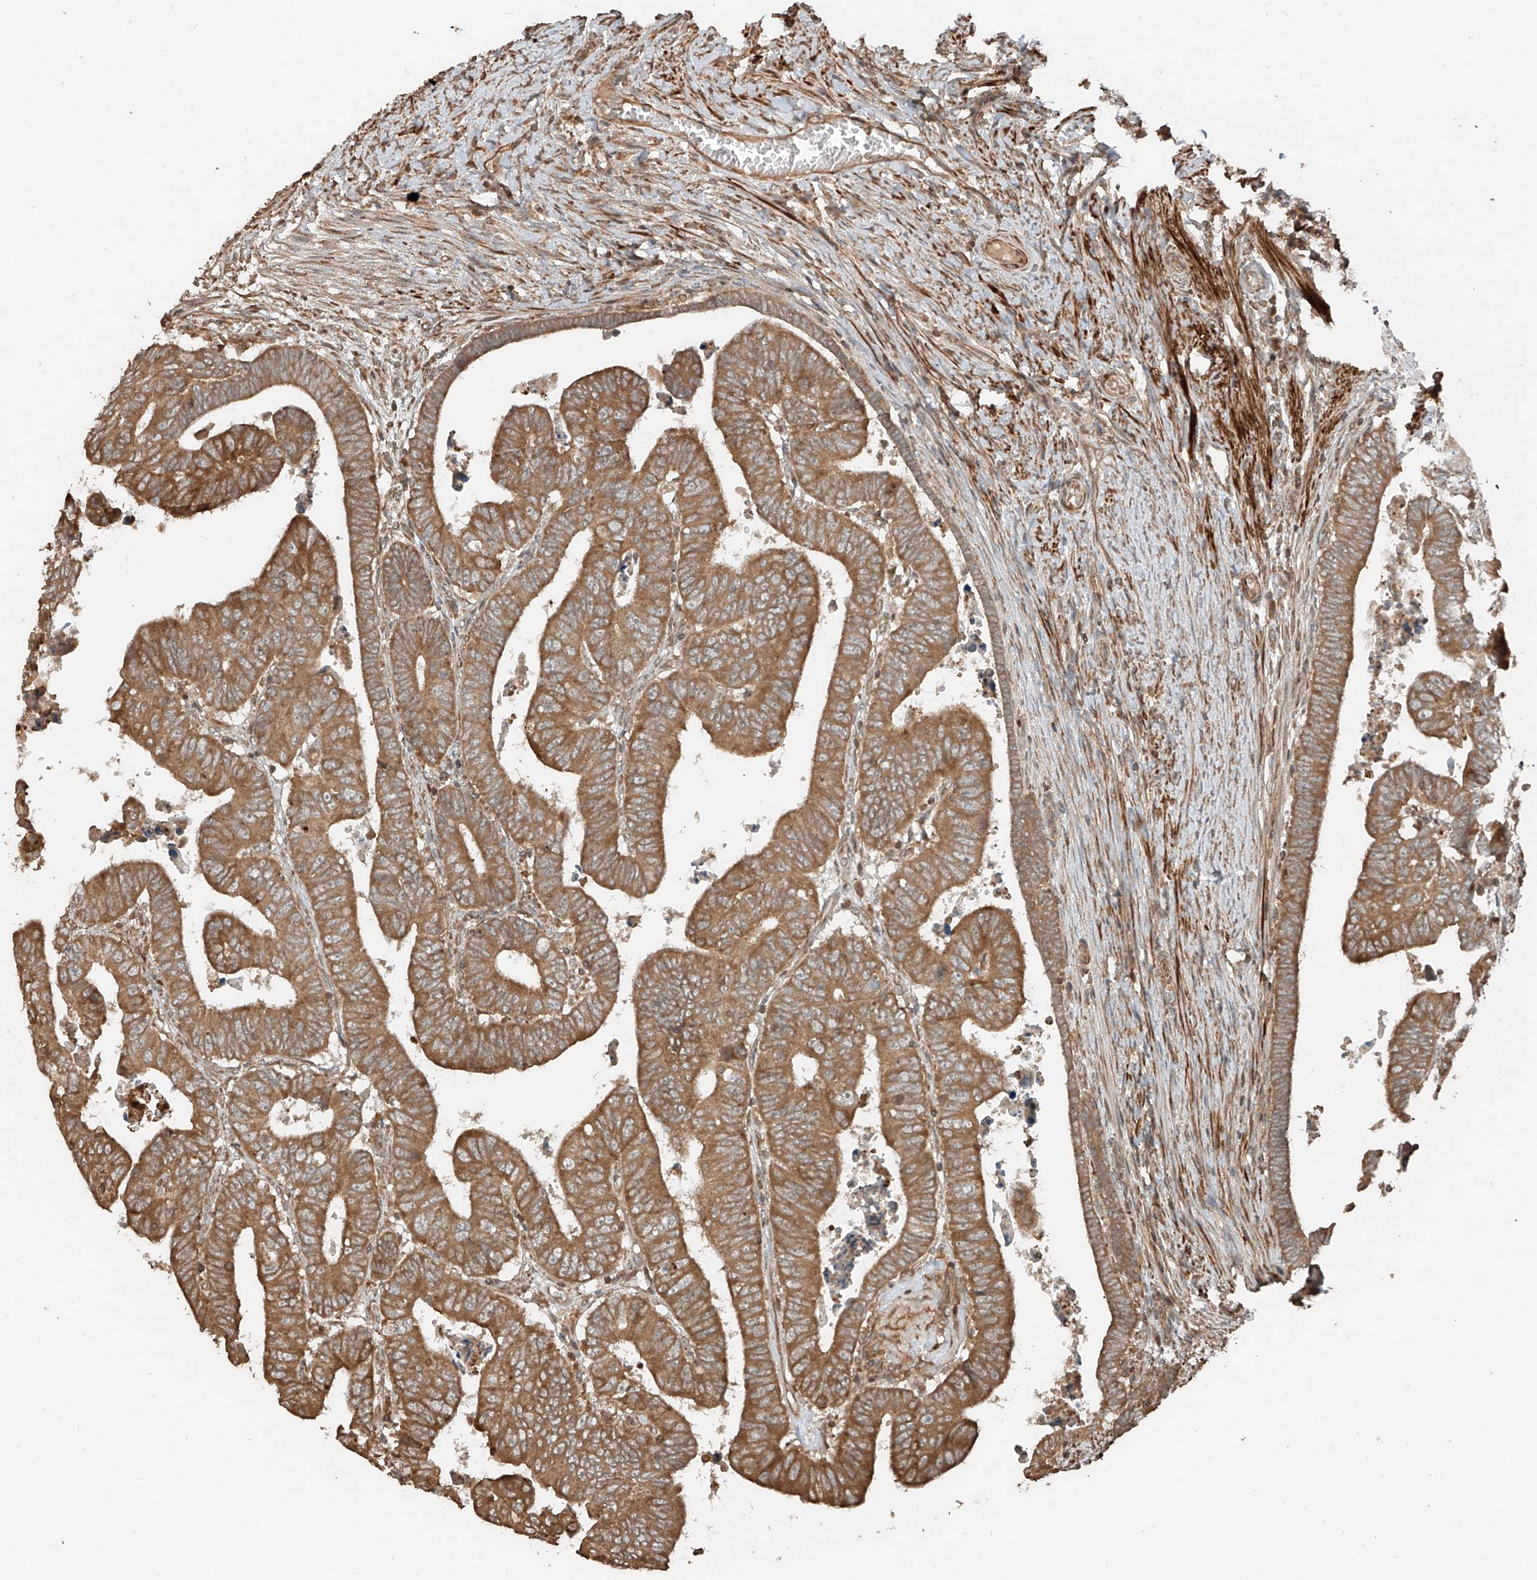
{"staining": {"intensity": "moderate", "quantity": ">75%", "location": "cytoplasmic/membranous"}, "tissue": "colorectal cancer", "cell_type": "Tumor cells", "image_type": "cancer", "snomed": [{"axis": "morphology", "description": "Normal tissue, NOS"}, {"axis": "morphology", "description": "Adenocarcinoma, NOS"}, {"axis": "topography", "description": "Rectum"}], "caption": "Protein expression by immunohistochemistry (IHC) reveals moderate cytoplasmic/membranous staining in about >75% of tumor cells in colorectal cancer (adenocarcinoma).", "gene": "ANKZF1", "patient": {"sex": "female", "age": 65}}